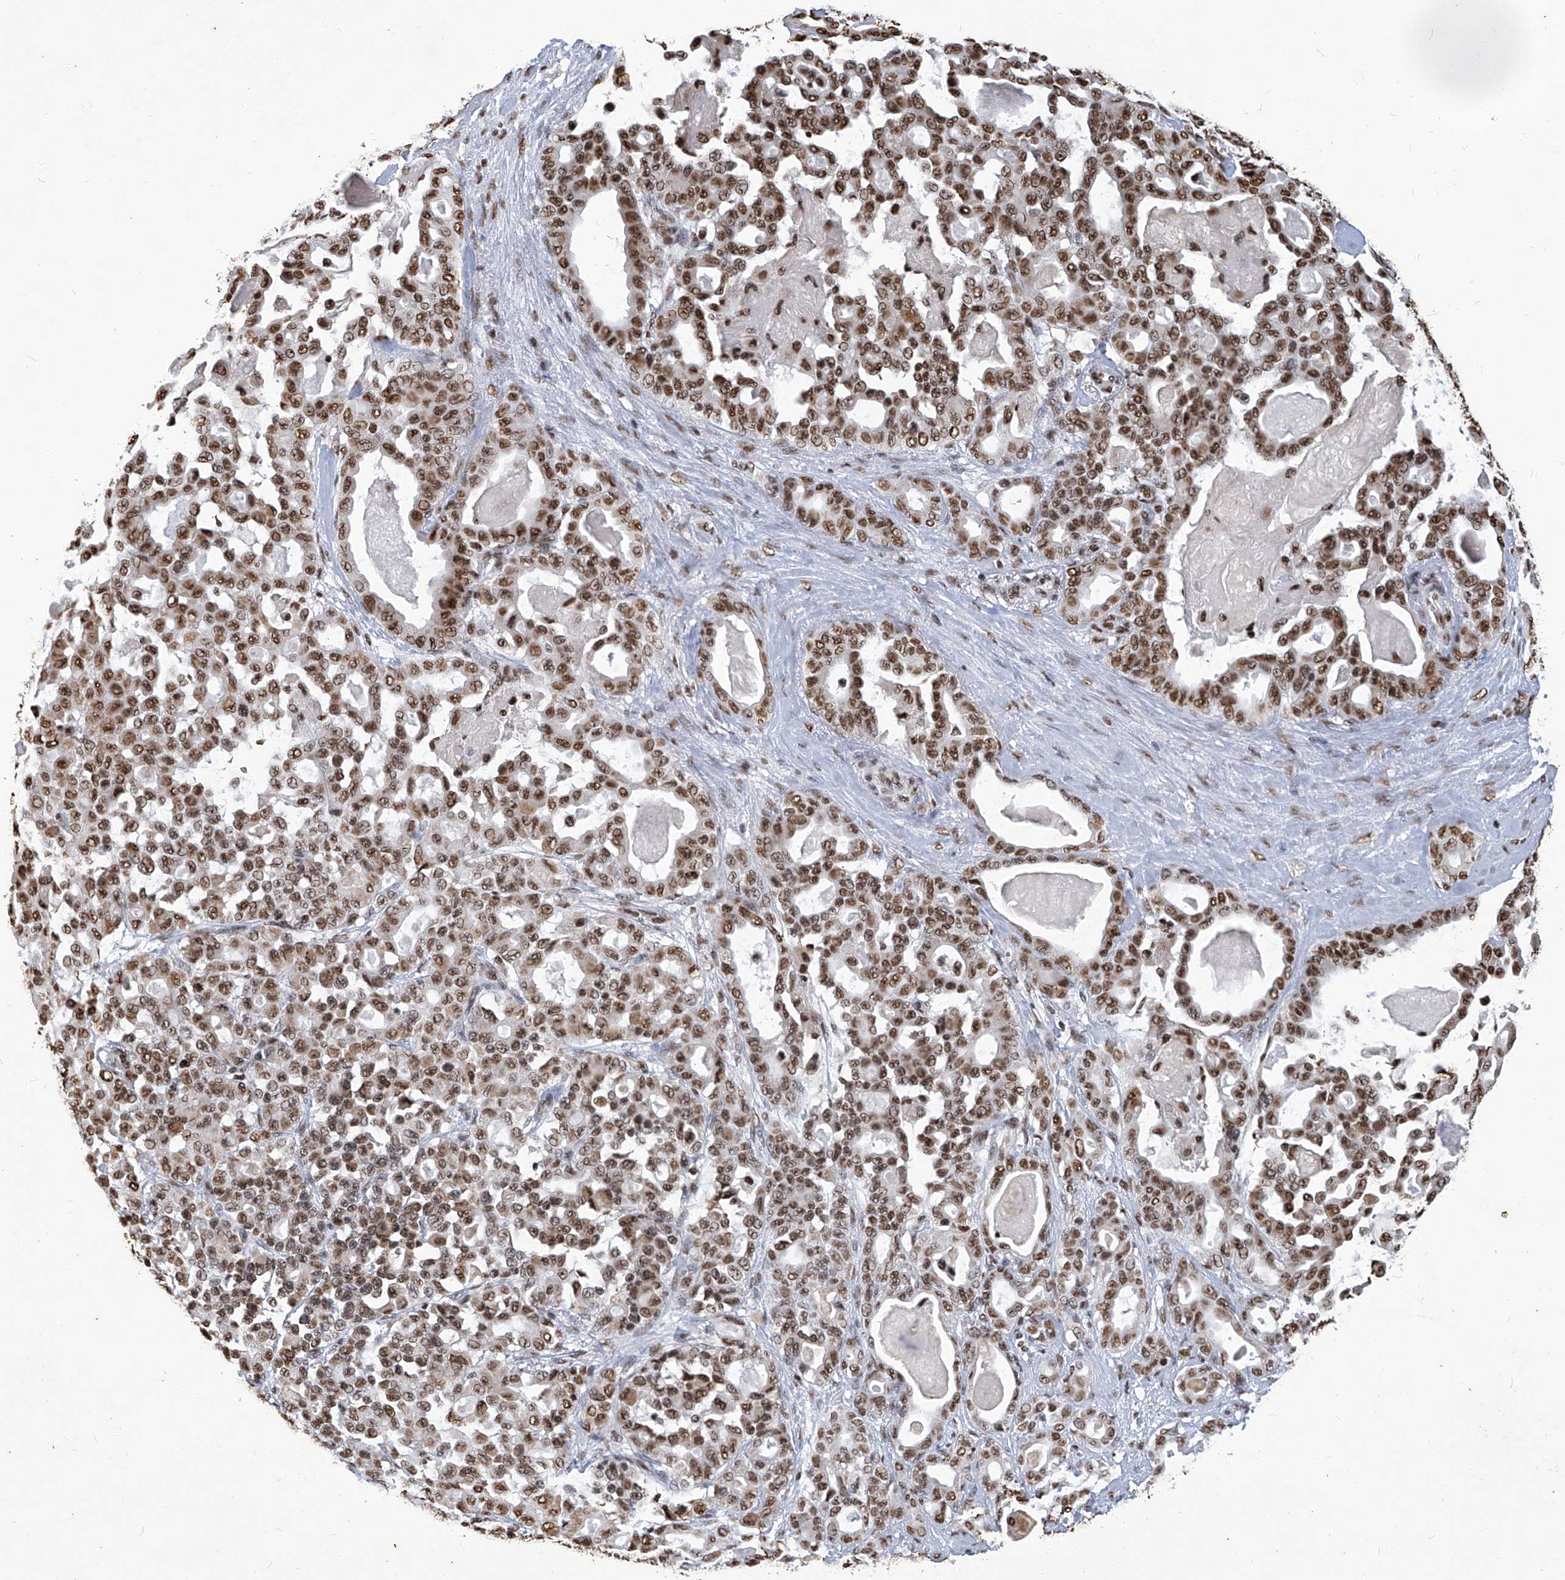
{"staining": {"intensity": "moderate", "quantity": ">75%", "location": "nuclear"}, "tissue": "pancreatic cancer", "cell_type": "Tumor cells", "image_type": "cancer", "snomed": [{"axis": "morphology", "description": "Adenocarcinoma, NOS"}, {"axis": "topography", "description": "Pancreas"}], "caption": "Protein staining of pancreatic cancer (adenocarcinoma) tissue exhibits moderate nuclear expression in approximately >75% of tumor cells.", "gene": "HBP1", "patient": {"sex": "male", "age": 63}}